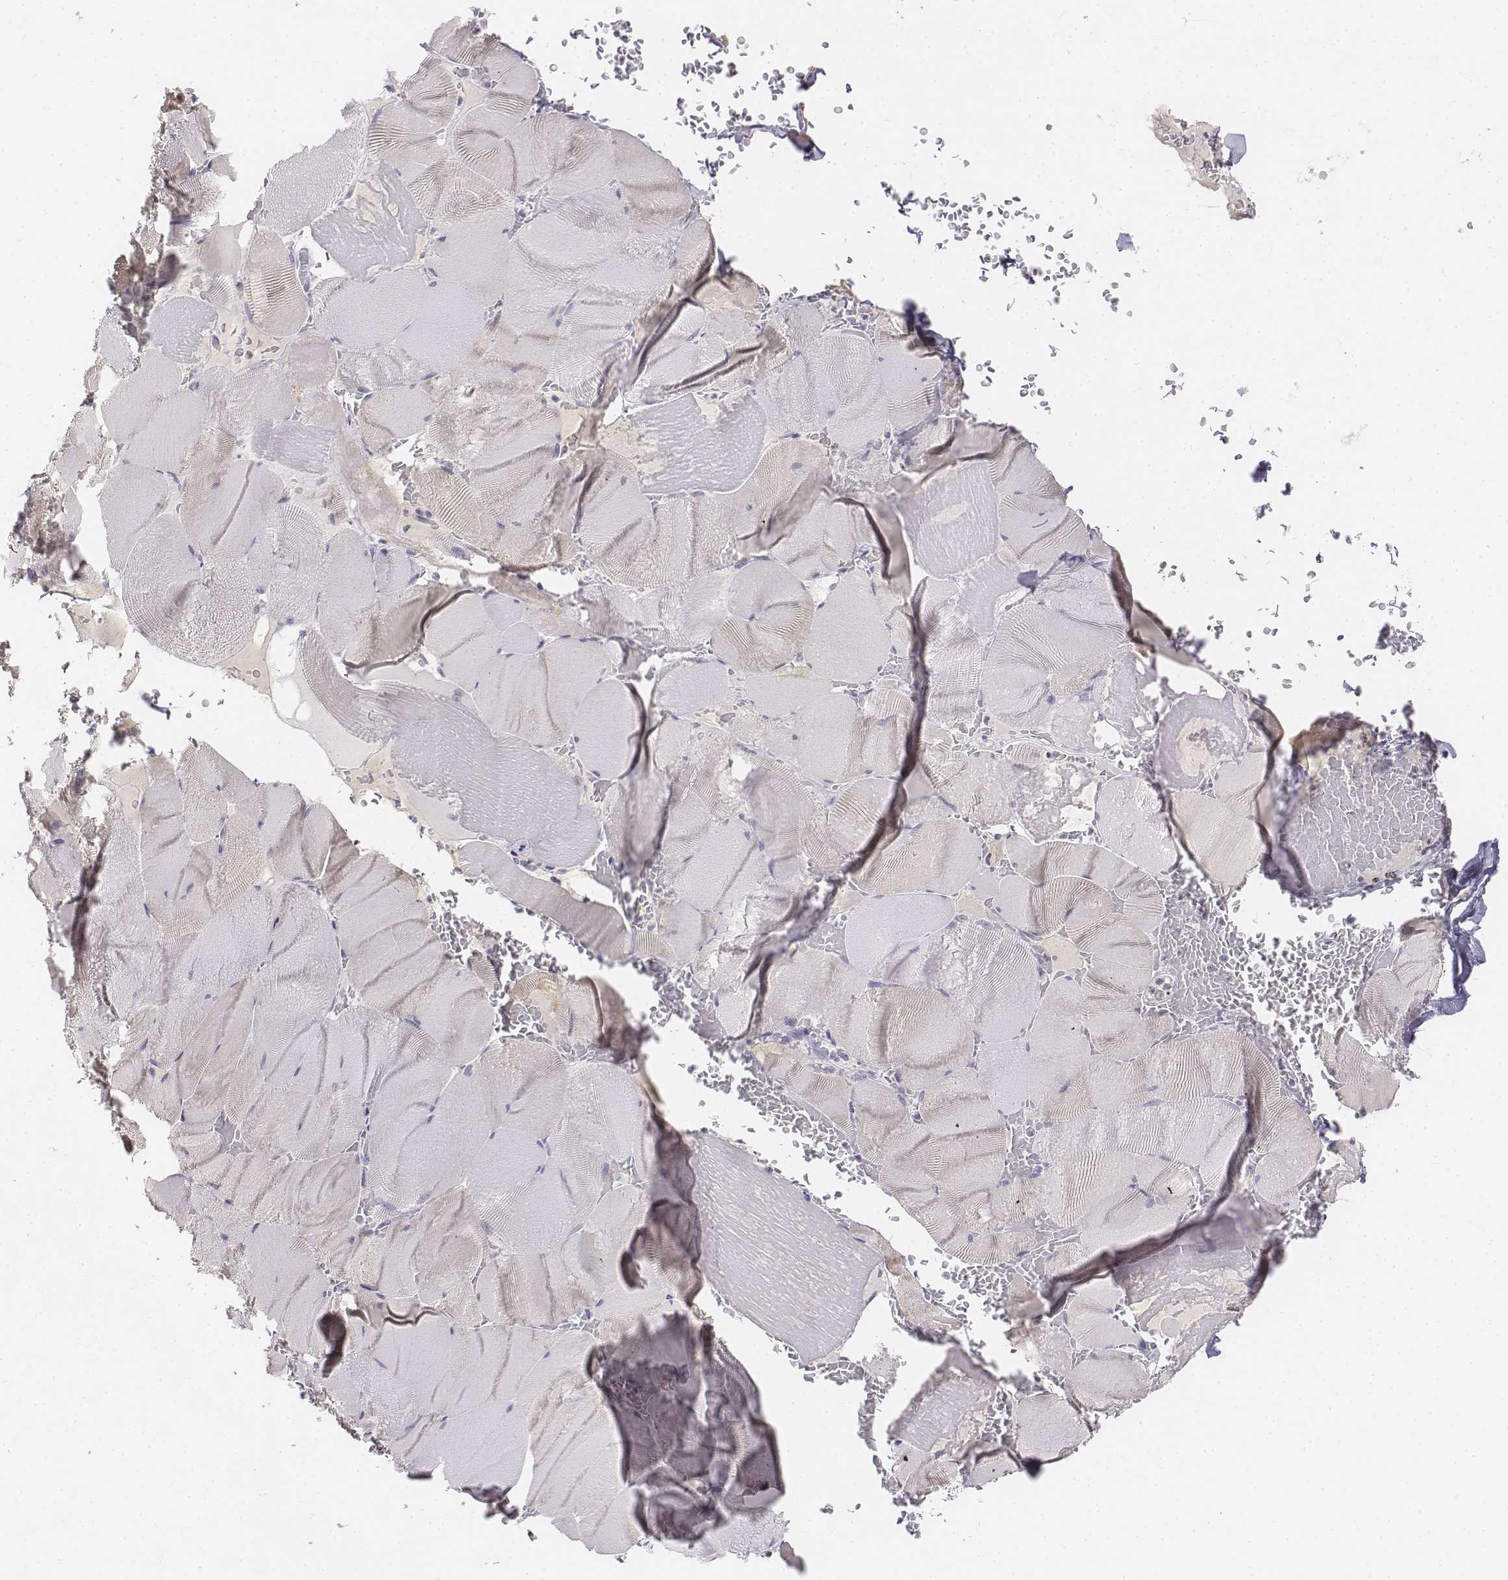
{"staining": {"intensity": "negative", "quantity": "none", "location": "none"}, "tissue": "skeletal muscle", "cell_type": "Myocytes", "image_type": "normal", "snomed": [{"axis": "morphology", "description": "Normal tissue, NOS"}, {"axis": "topography", "description": "Skeletal muscle"}], "caption": "This histopathology image is of unremarkable skeletal muscle stained with IHC to label a protein in brown with the nuclei are counter-stained blue. There is no staining in myocytes. Nuclei are stained in blue.", "gene": "UCN2", "patient": {"sex": "male", "age": 56}}